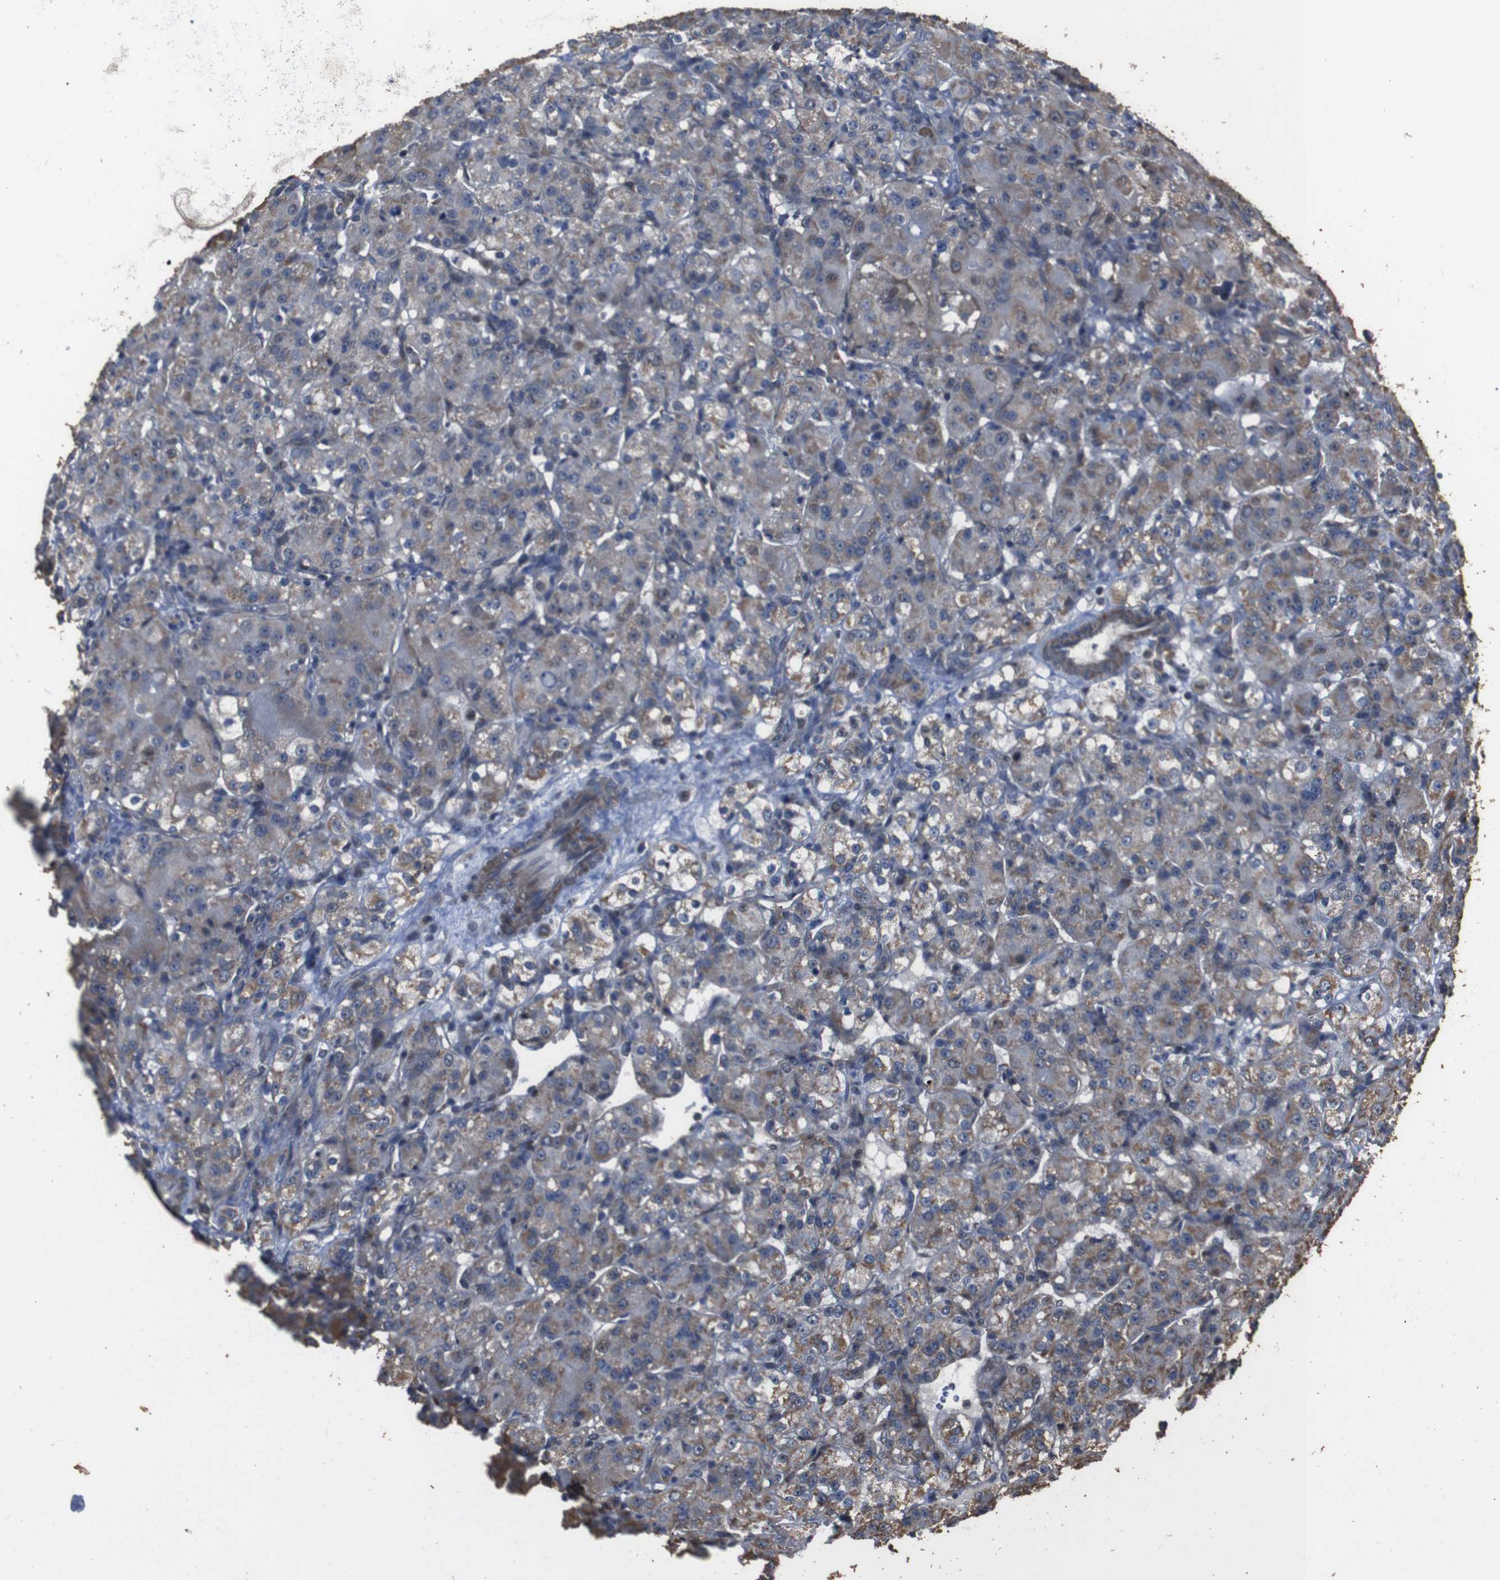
{"staining": {"intensity": "moderate", "quantity": ">75%", "location": "cytoplasmic/membranous"}, "tissue": "renal cancer", "cell_type": "Tumor cells", "image_type": "cancer", "snomed": [{"axis": "morphology", "description": "Normal tissue, NOS"}, {"axis": "morphology", "description": "Adenocarcinoma, NOS"}, {"axis": "topography", "description": "Kidney"}], "caption": "Human adenocarcinoma (renal) stained with a protein marker demonstrates moderate staining in tumor cells.", "gene": "SNN", "patient": {"sex": "male", "age": 61}}